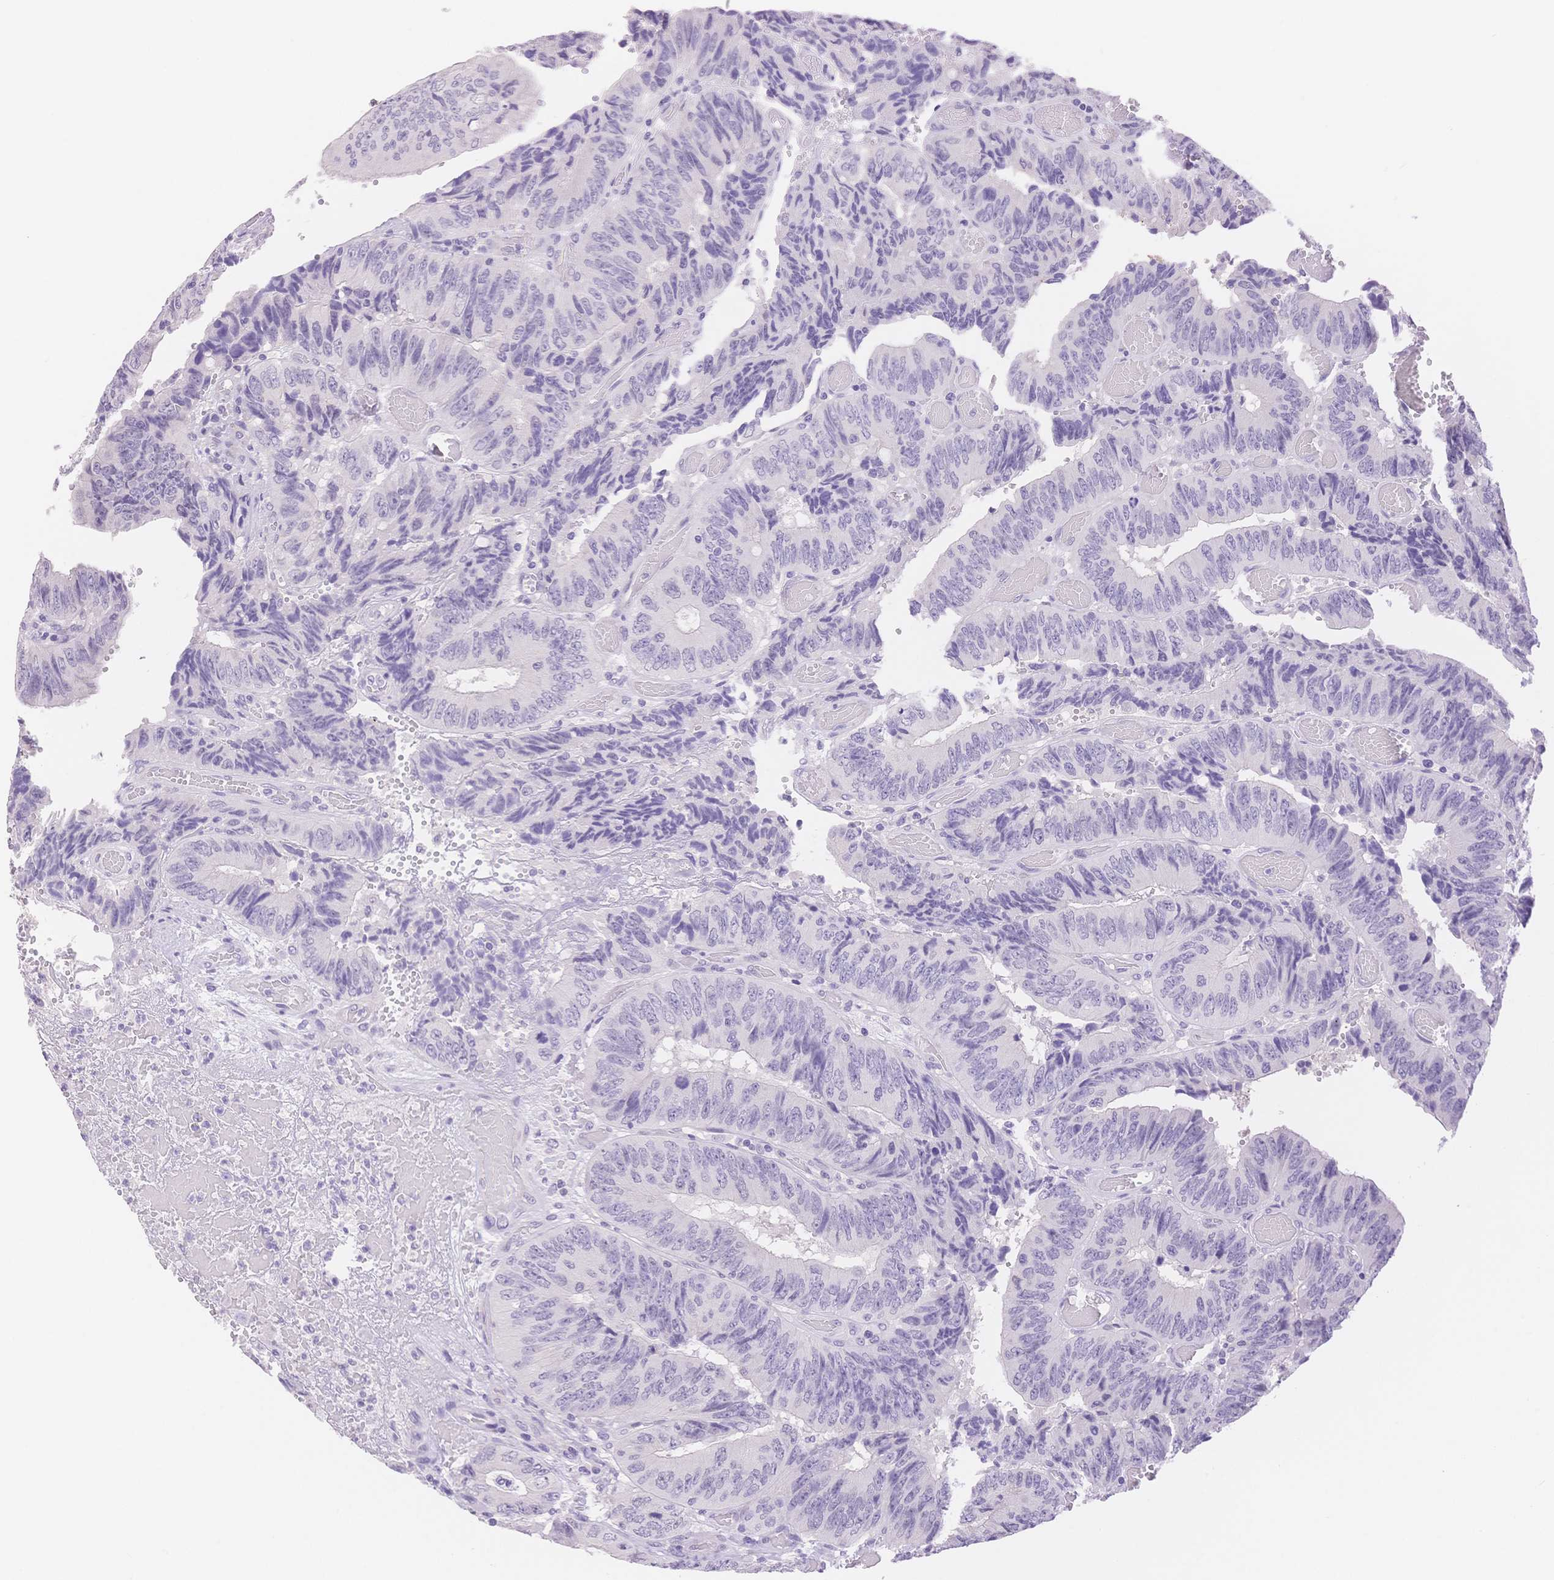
{"staining": {"intensity": "negative", "quantity": "none", "location": "none"}, "tissue": "colorectal cancer", "cell_type": "Tumor cells", "image_type": "cancer", "snomed": [{"axis": "morphology", "description": "Adenocarcinoma, NOS"}, {"axis": "topography", "description": "Colon"}], "caption": "Colorectal cancer (adenocarcinoma) stained for a protein using immunohistochemistry (IHC) exhibits no staining tumor cells.", "gene": "MYOM1", "patient": {"sex": "female", "age": 84}}